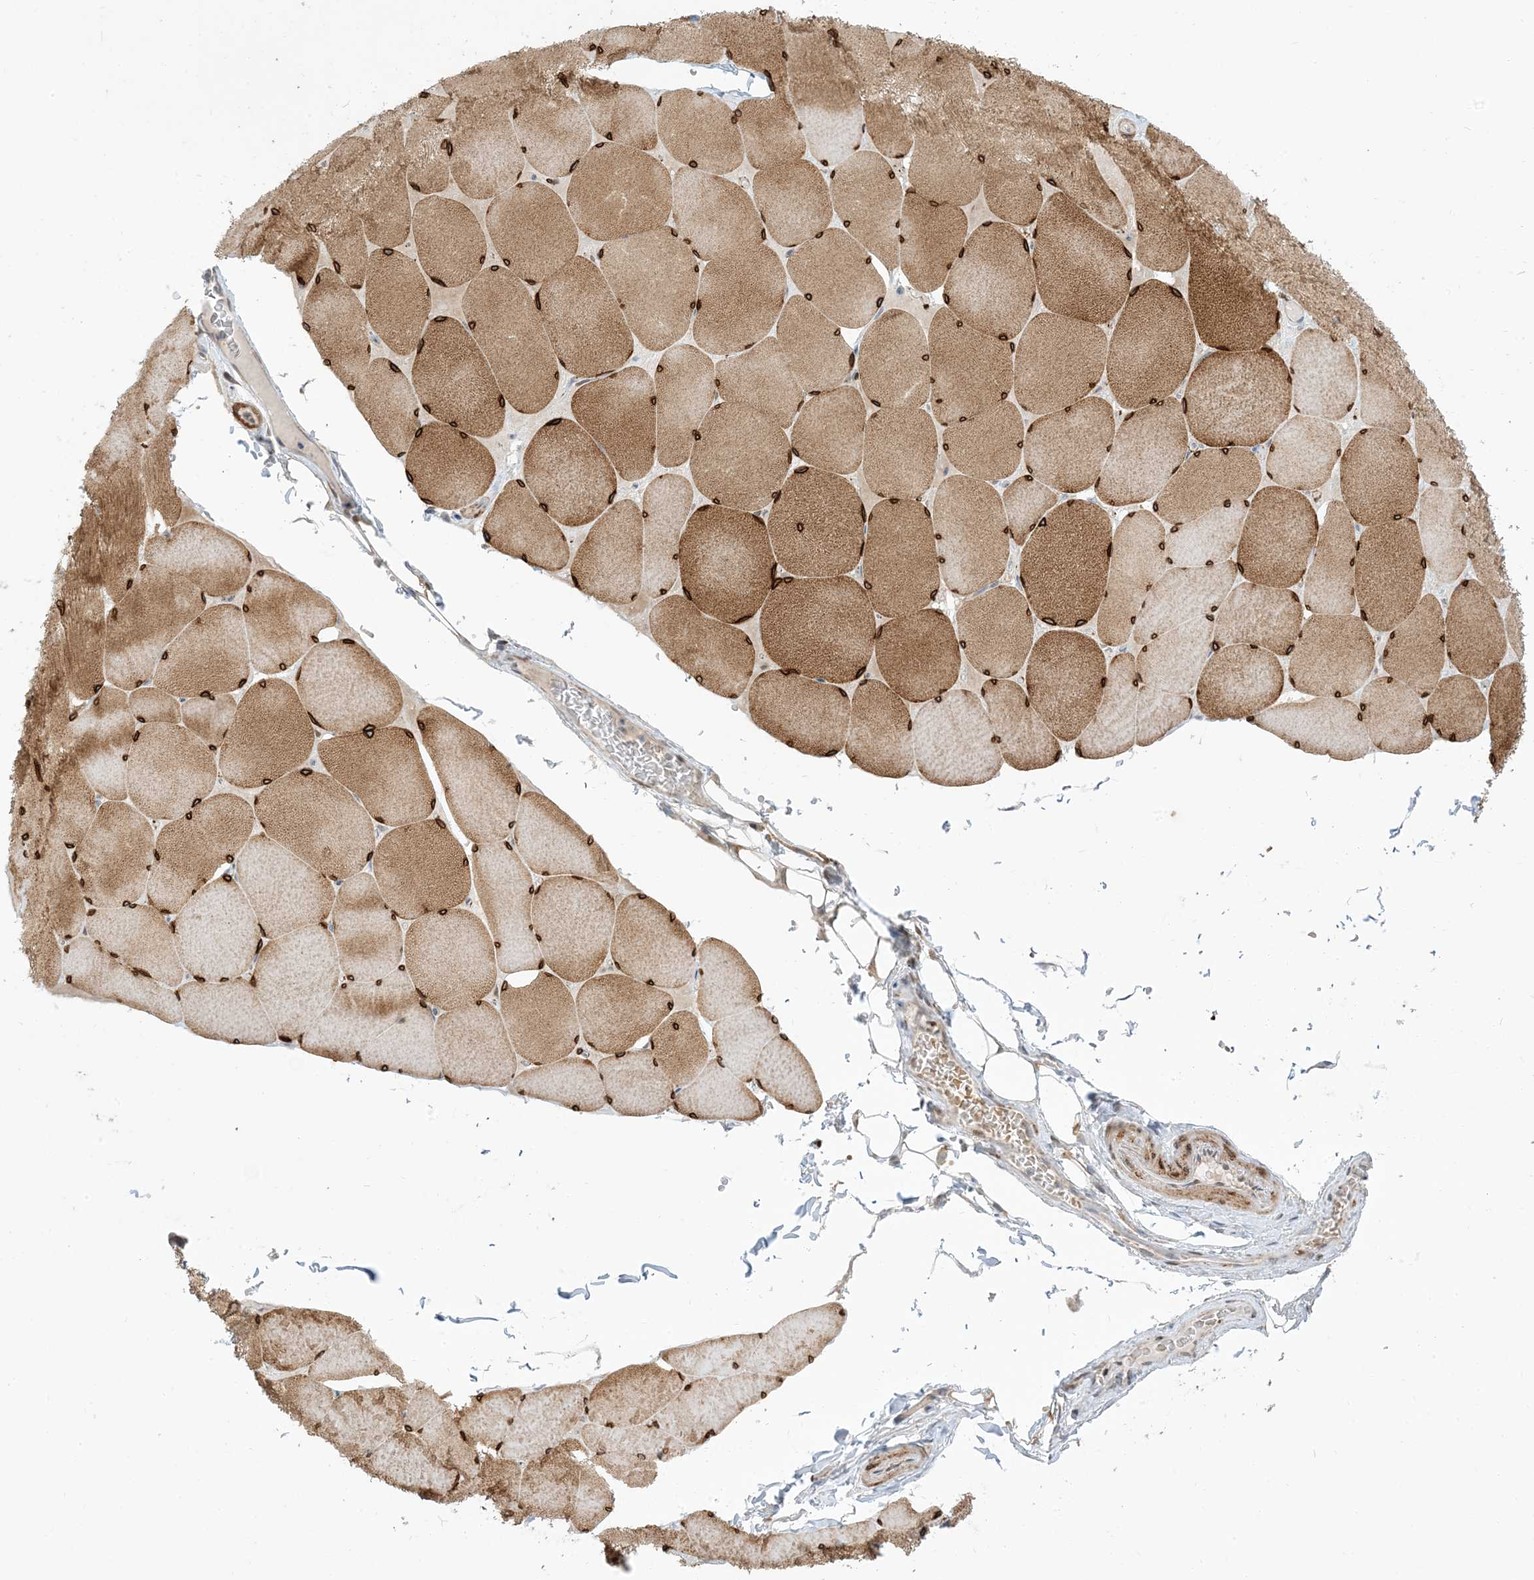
{"staining": {"intensity": "strong", "quantity": "25%-75%", "location": "cytoplasmic/membranous"}, "tissue": "skeletal muscle", "cell_type": "Myocytes", "image_type": "normal", "snomed": [{"axis": "morphology", "description": "Normal tissue, NOS"}, {"axis": "topography", "description": "Skeletal muscle"}, {"axis": "topography", "description": "Head-Neck"}], "caption": "An immunohistochemistry (IHC) photomicrograph of unremarkable tissue is shown. Protein staining in brown highlights strong cytoplasmic/membranous positivity in skeletal muscle within myocytes.", "gene": "RIN1", "patient": {"sex": "male", "age": 66}}